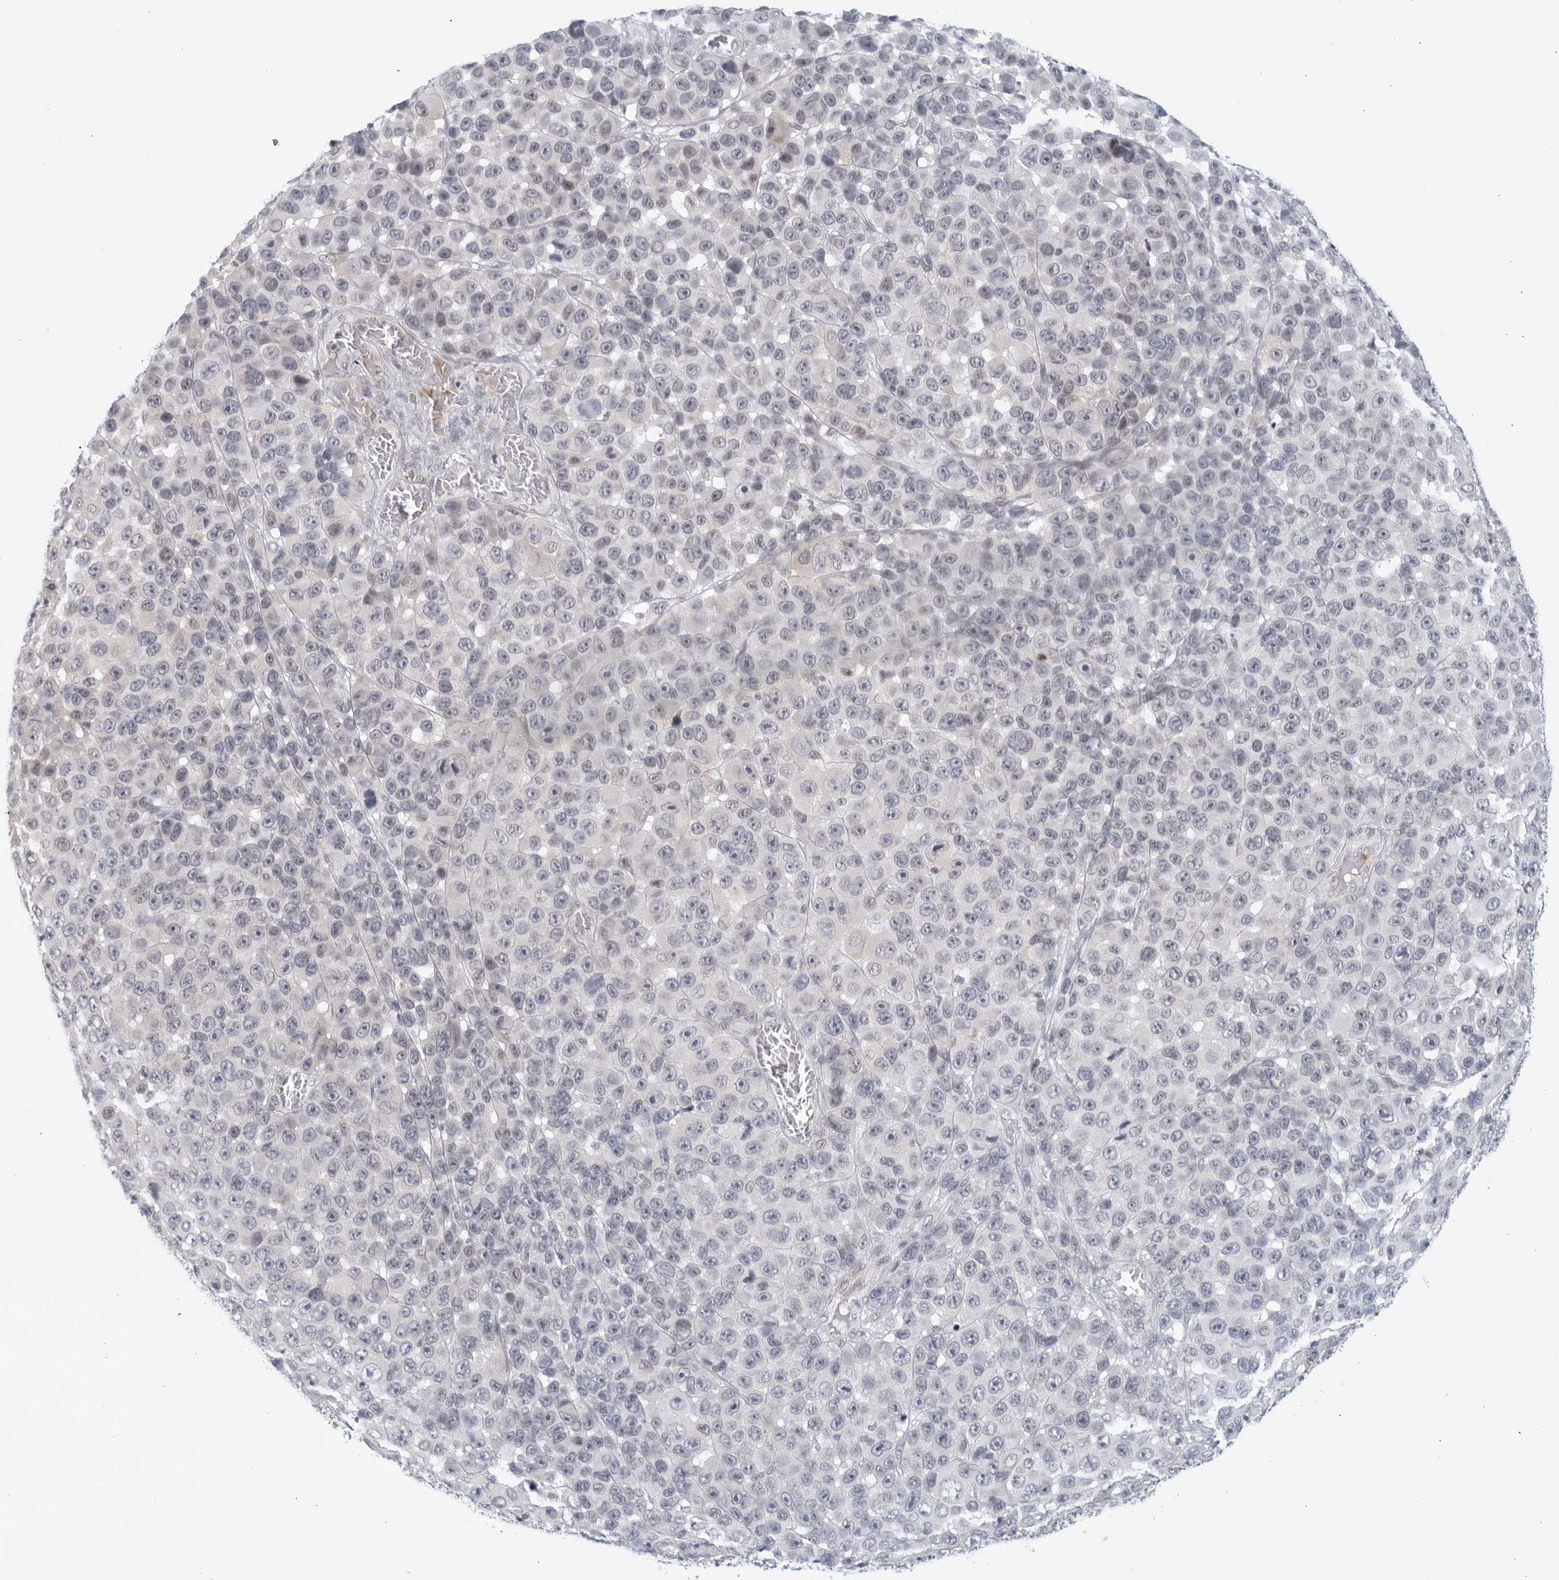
{"staining": {"intensity": "negative", "quantity": "none", "location": "none"}, "tissue": "melanoma", "cell_type": "Tumor cells", "image_type": "cancer", "snomed": [{"axis": "morphology", "description": "Malignant melanoma, NOS"}, {"axis": "topography", "description": "Skin"}], "caption": "Human melanoma stained for a protein using immunohistochemistry exhibits no expression in tumor cells.", "gene": "WDTC1", "patient": {"sex": "male", "age": 53}}